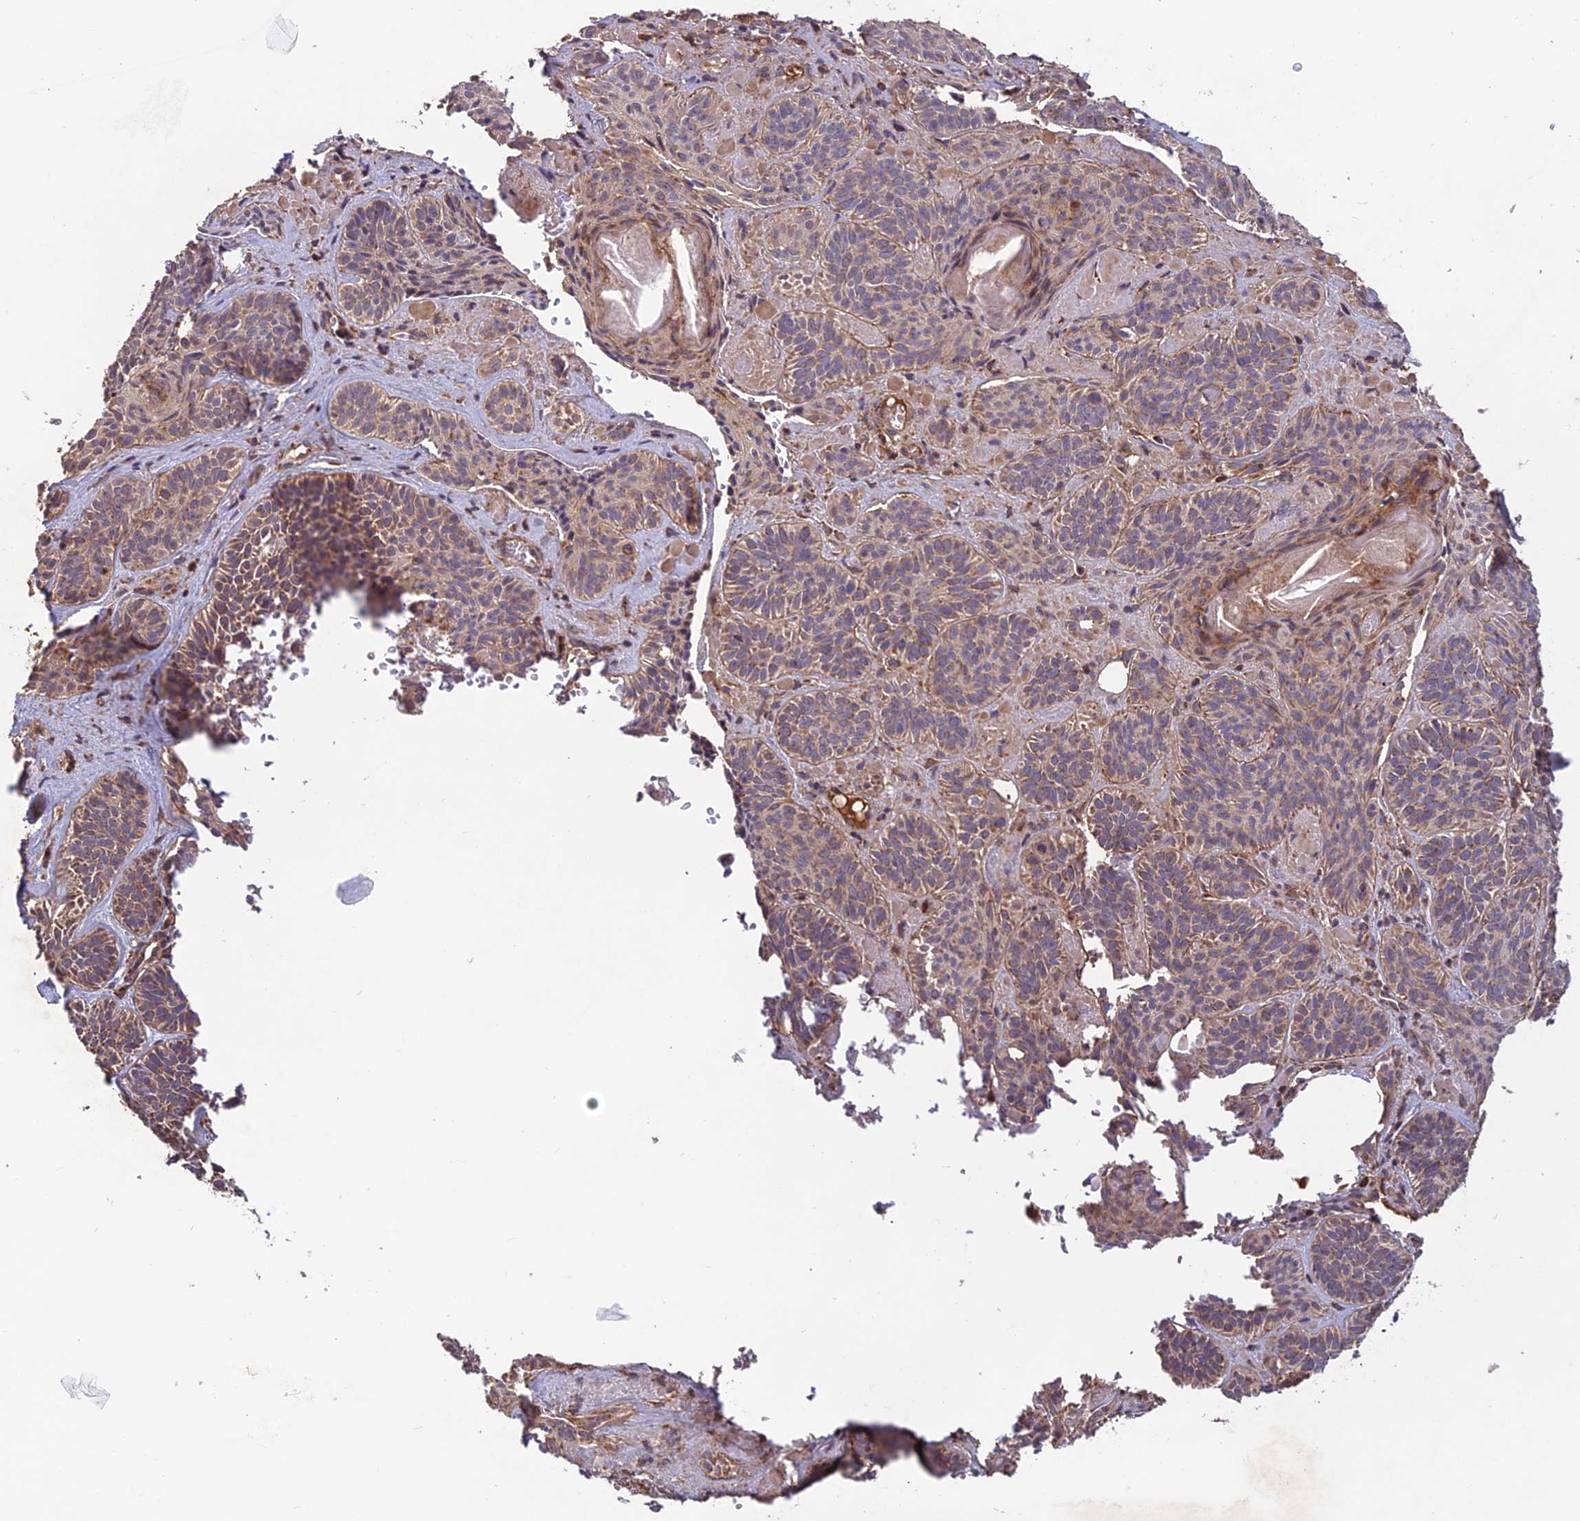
{"staining": {"intensity": "weak", "quantity": ">75%", "location": "cytoplasmic/membranous"}, "tissue": "skin cancer", "cell_type": "Tumor cells", "image_type": "cancer", "snomed": [{"axis": "morphology", "description": "Basal cell carcinoma"}, {"axis": "topography", "description": "Skin"}], "caption": "This is an image of IHC staining of skin basal cell carcinoma, which shows weak expression in the cytoplasmic/membranous of tumor cells.", "gene": "CCDC15", "patient": {"sex": "male", "age": 85}}